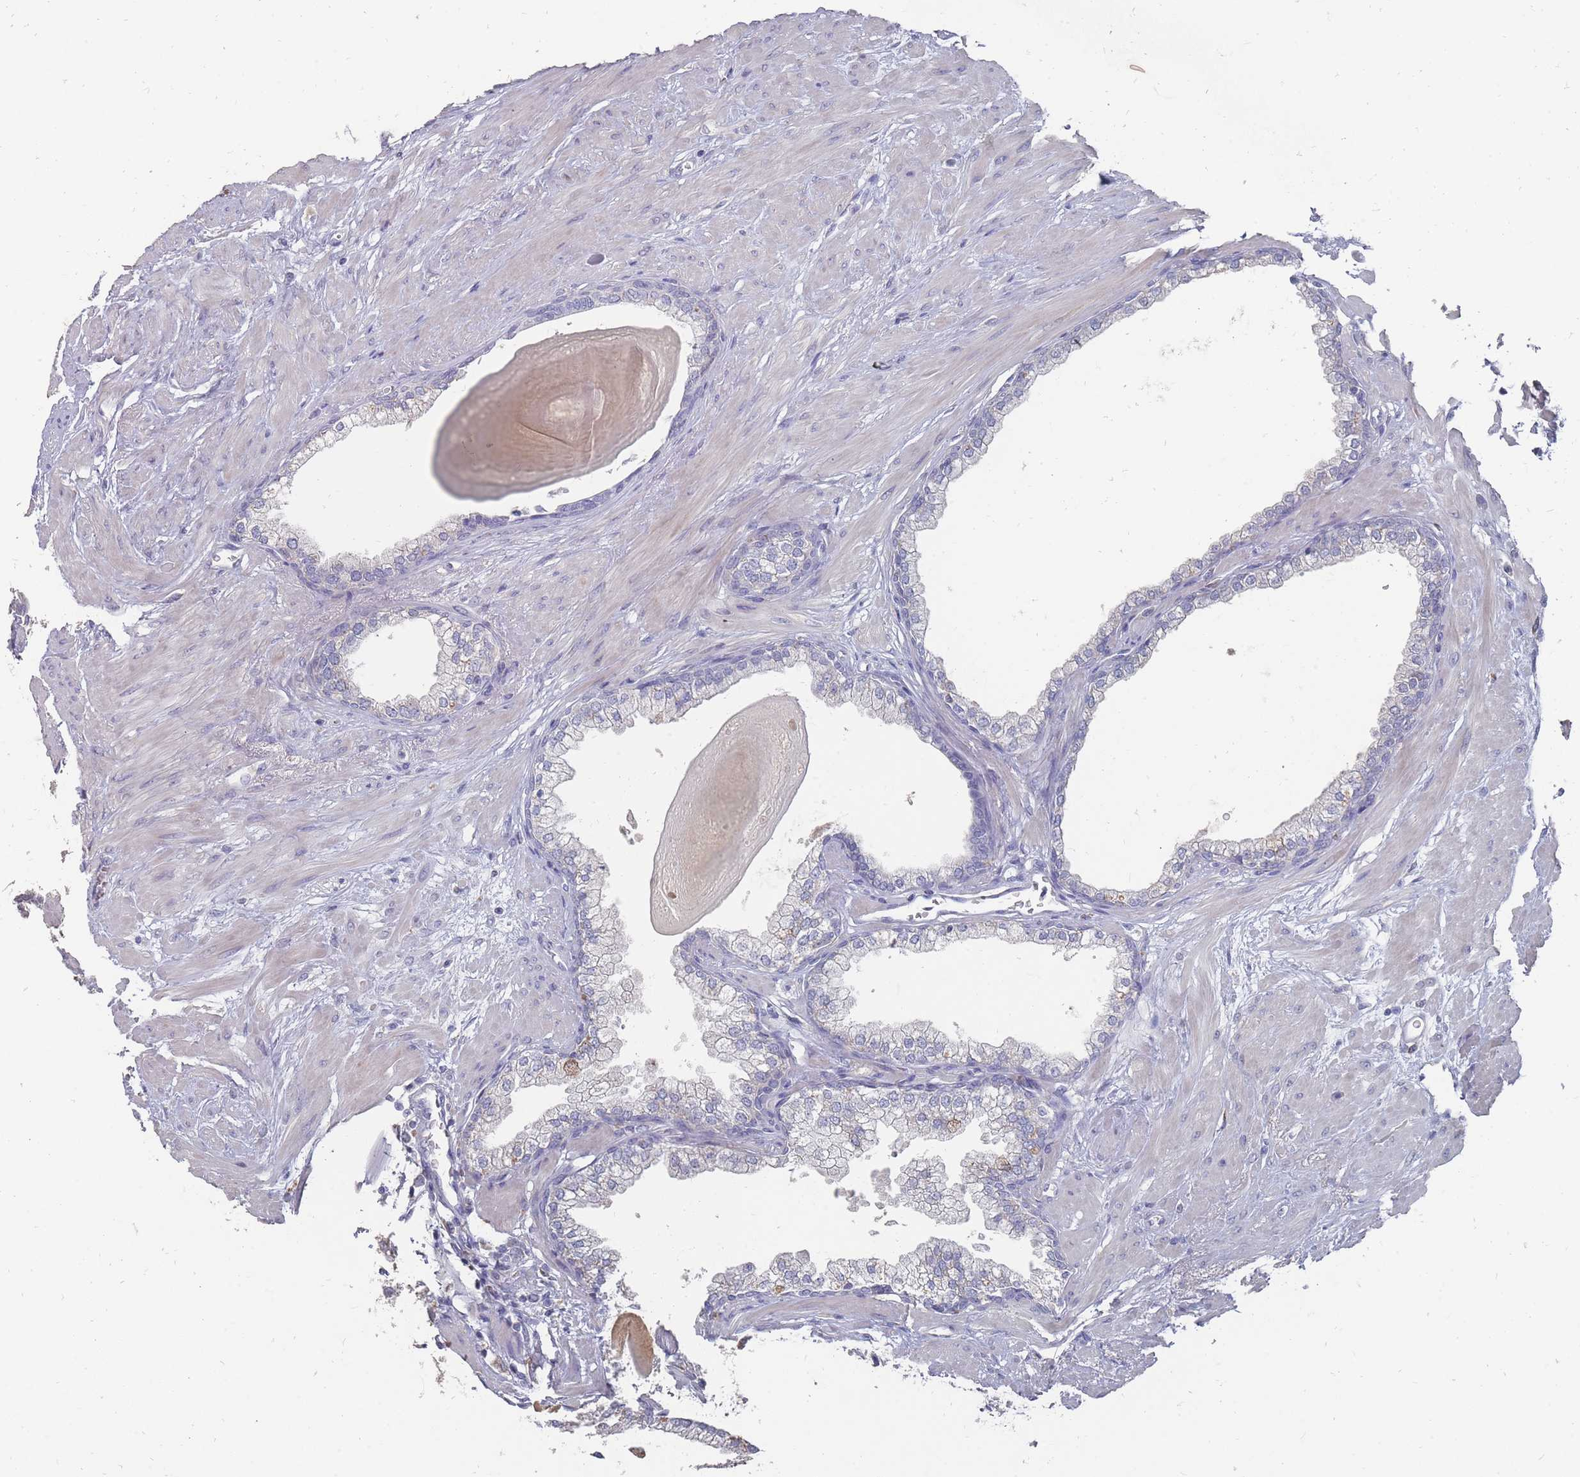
{"staining": {"intensity": "negative", "quantity": "none", "location": "none"}, "tissue": "prostate", "cell_type": "Glandular cells", "image_type": "normal", "snomed": [{"axis": "morphology", "description": "Normal tissue, NOS"}, {"axis": "topography", "description": "Prostate"}], "caption": "Photomicrograph shows no significant protein positivity in glandular cells of unremarkable prostate. The staining was performed using DAB to visualize the protein expression in brown, while the nuclei were stained in blue with hematoxylin (Magnification: 20x).", "gene": "OTULINL", "patient": {"sex": "male", "age": 57}}